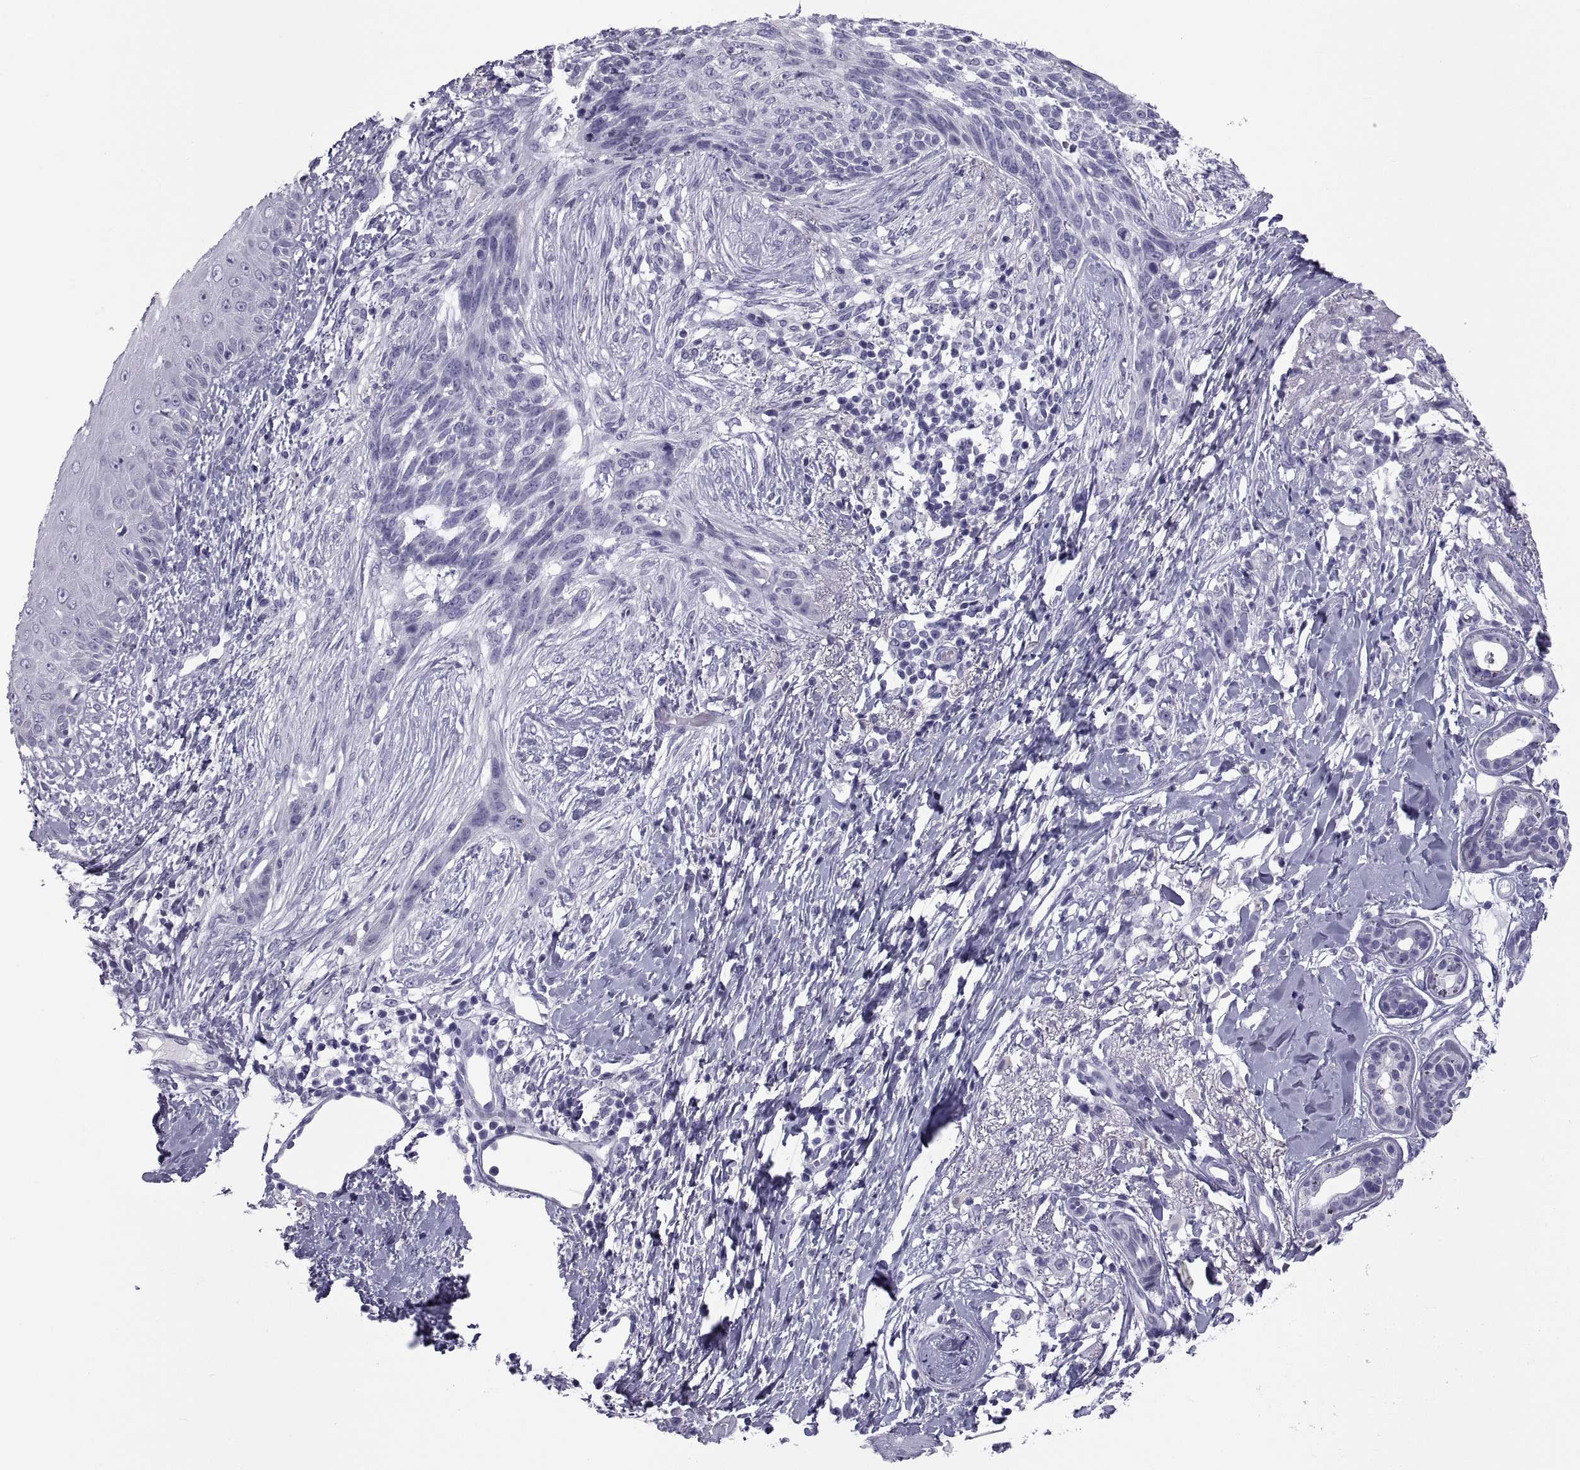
{"staining": {"intensity": "negative", "quantity": "none", "location": "none"}, "tissue": "skin cancer", "cell_type": "Tumor cells", "image_type": "cancer", "snomed": [{"axis": "morphology", "description": "Normal tissue, NOS"}, {"axis": "morphology", "description": "Basal cell carcinoma"}, {"axis": "topography", "description": "Skin"}], "caption": "Immunohistochemical staining of human skin cancer (basal cell carcinoma) exhibits no significant expression in tumor cells.", "gene": "NPTX2", "patient": {"sex": "male", "age": 84}}